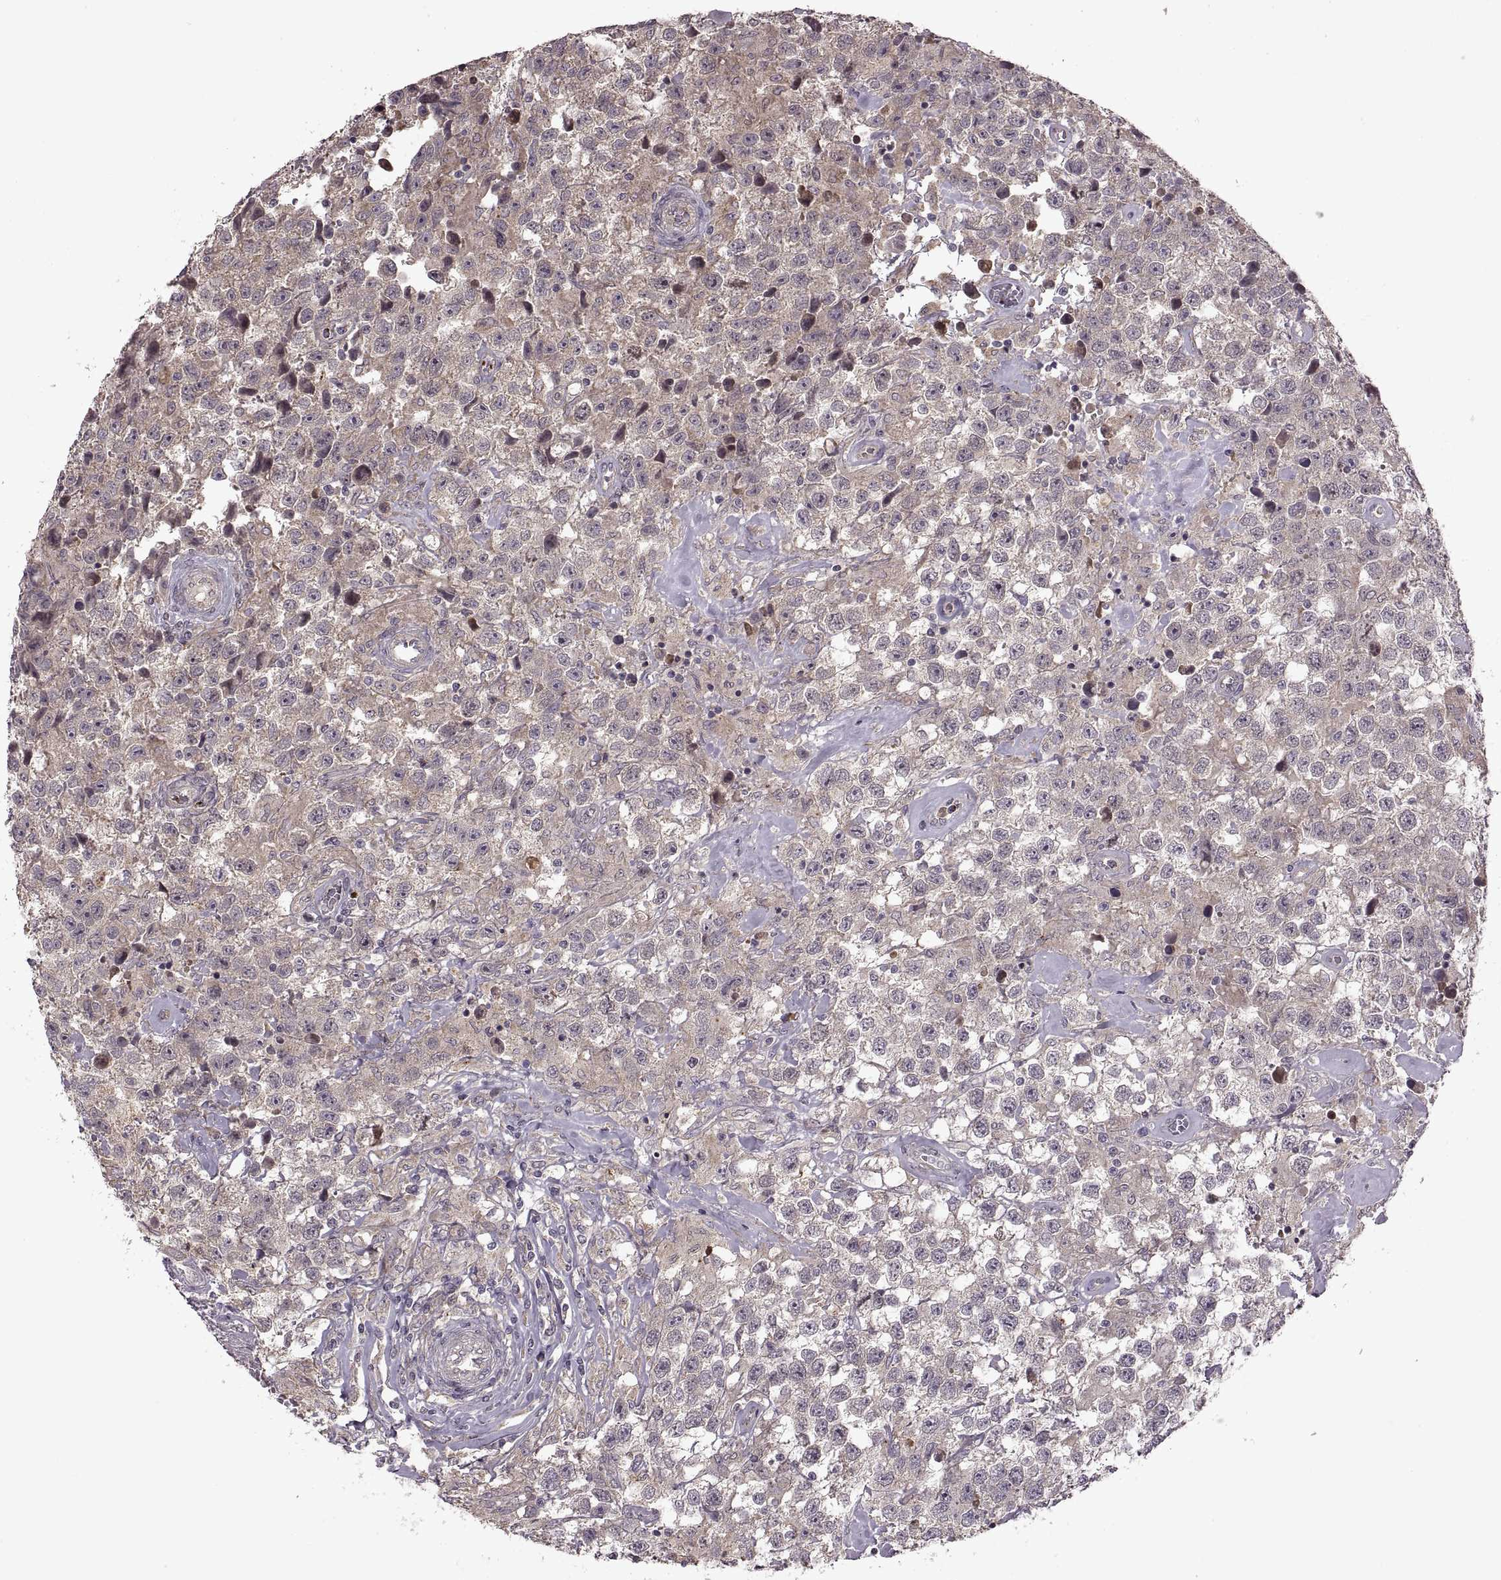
{"staining": {"intensity": "weak", "quantity": ">75%", "location": "cytoplasmic/membranous"}, "tissue": "testis cancer", "cell_type": "Tumor cells", "image_type": "cancer", "snomed": [{"axis": "morphology", "description": "Seminoma, NOS"}, {"axis": "topography", "description": "Testis"}], "caption": "Immunohistochemistry (IHC) staining of testis seminoma, which shows low levels of weak cytoplasmic/membranous expression in approximately >75% of tumor cells indicating weak cytoplasmic/membranous protein positivity. The staining was performed using DAB (3,3'-diaminobenzidine) (brown) for protein detection and nuclei were counterstained in hematoxylin (blue).", "gene": "PIERCE1", "patient": {"sex": "male", "age": 43}}